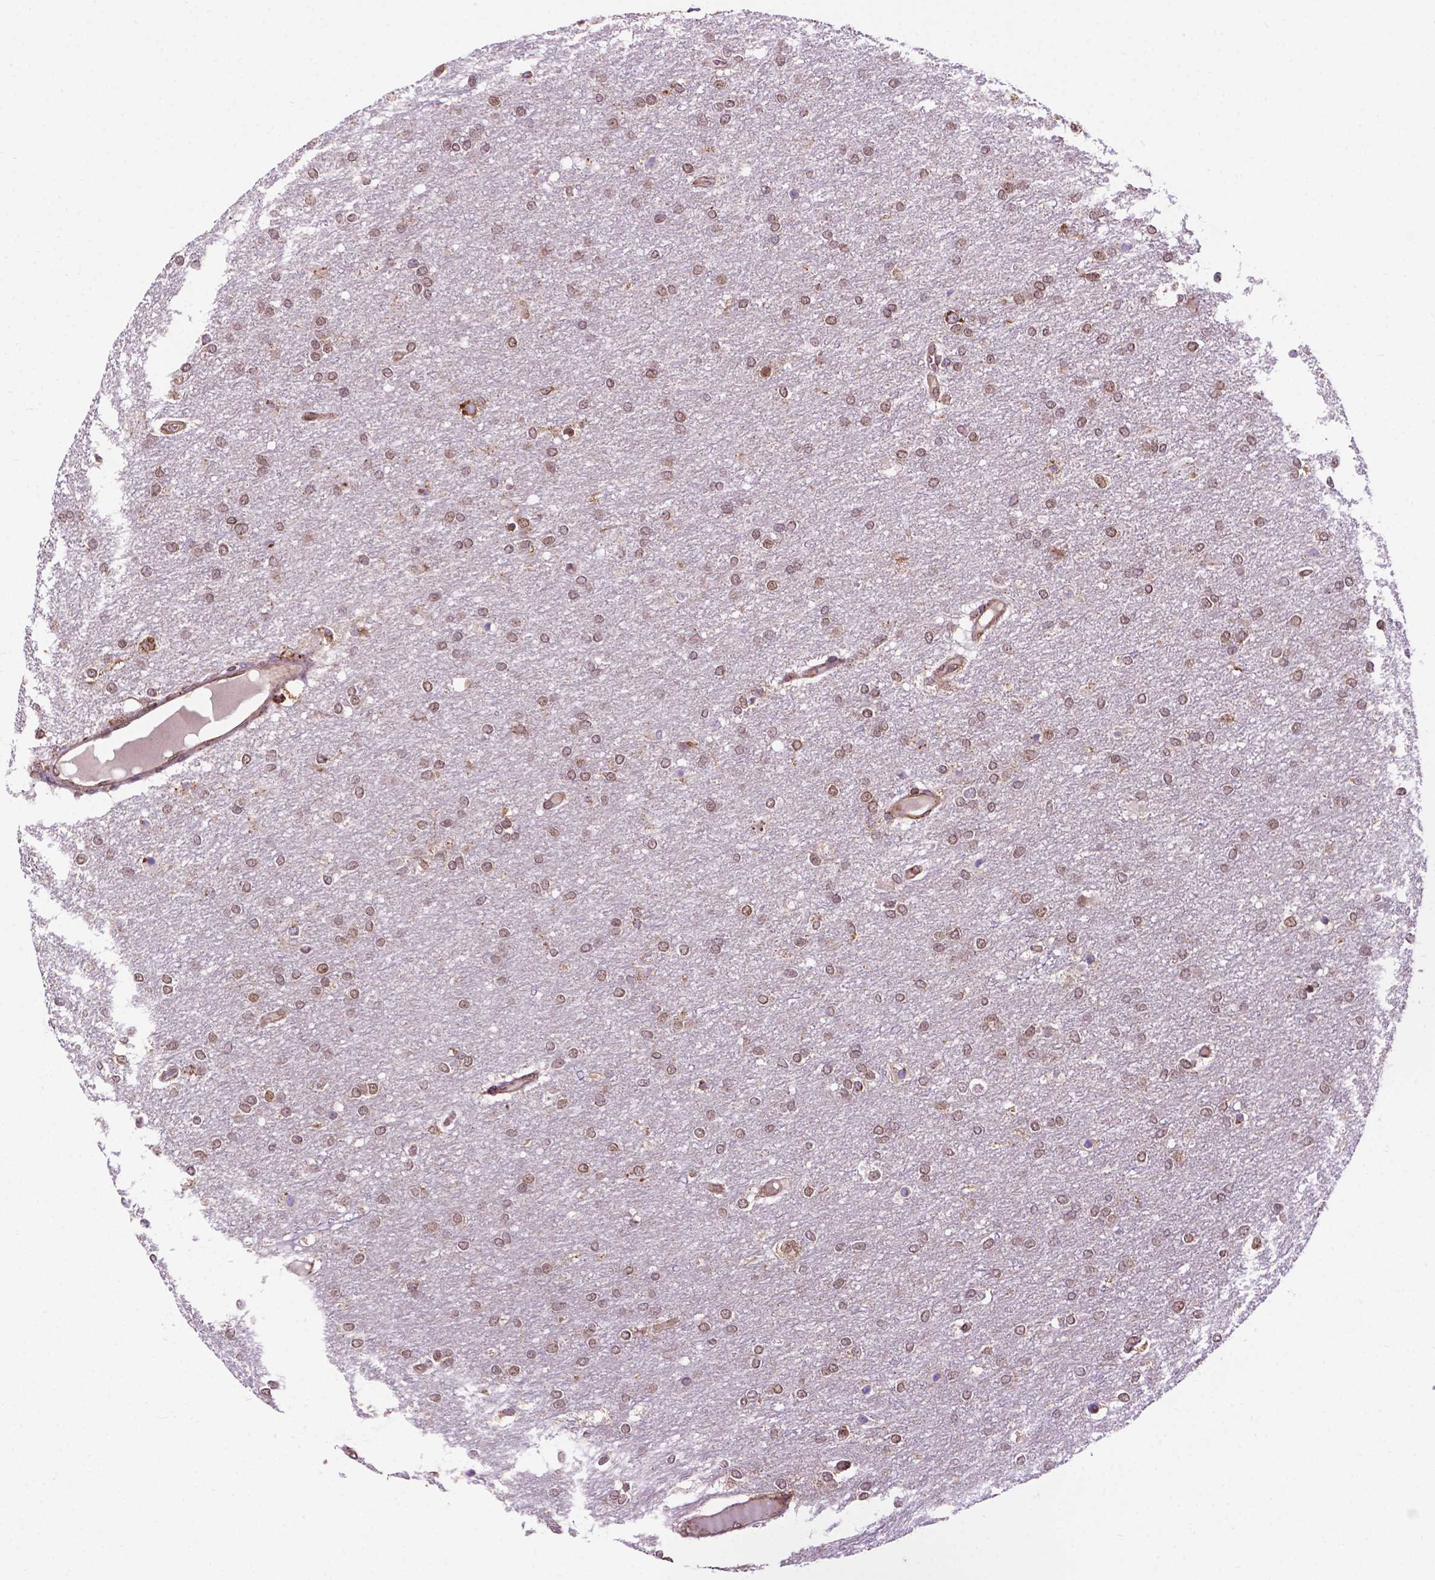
{"staining": {"intensity": "moderate", "quantity": ">75%", "location": "cytoplasmic/membranous"}, "tissue": "glioma", "cell_type": "Tumor cells", "image_type": "cancer", "snomed": [{"axis": "morphology", "description": "Glioma, malignant, High grade"}, {"axis": "topography", "description": "Brain"}], "caption": "Human glioma stained with a protein marker demonstrates moderate staining in tumor cells.", "gene": "GANAB", "patient": {"sex": "female", "age": 61}}